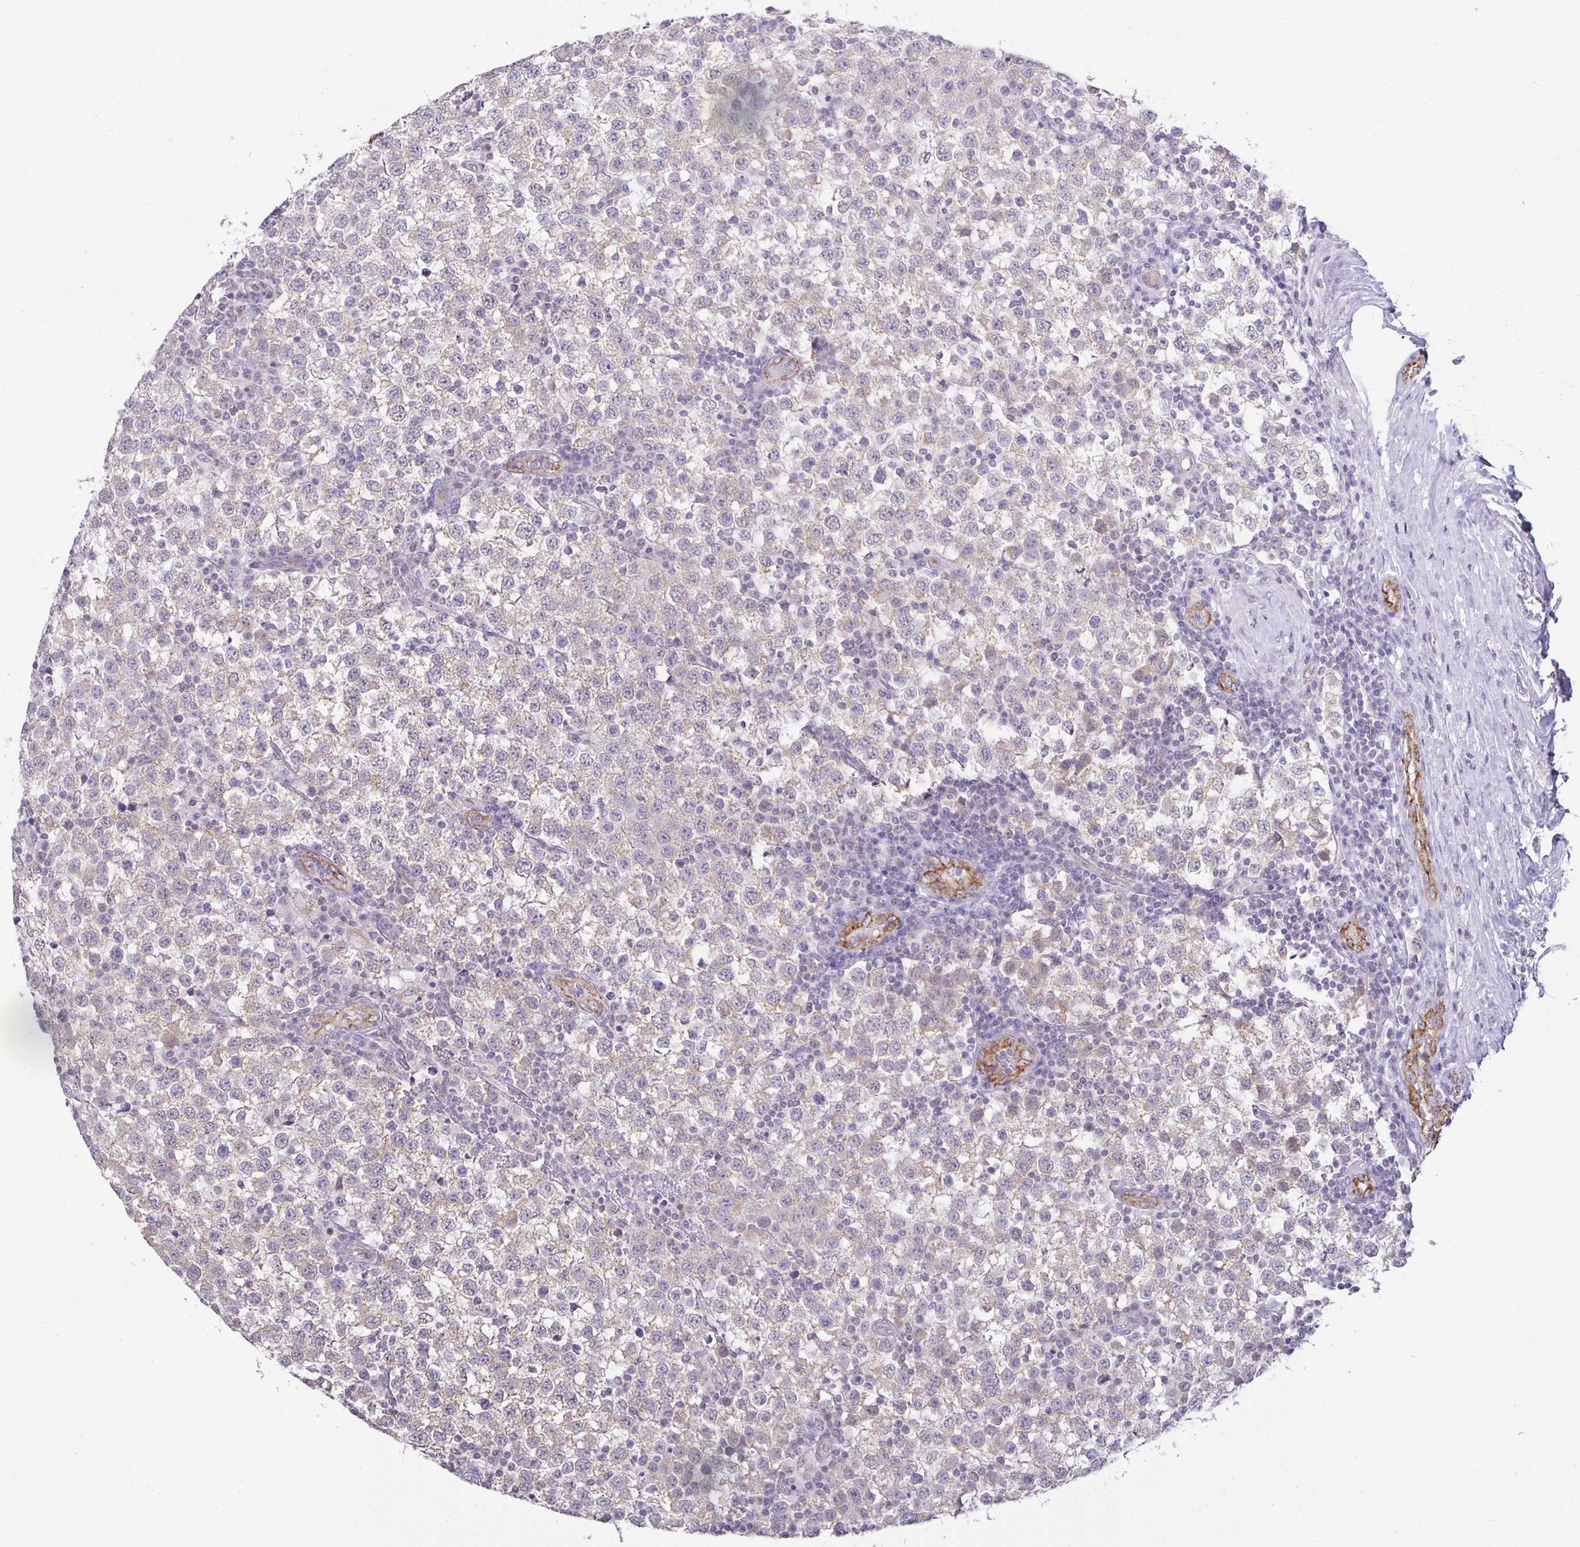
{"staining": {"intensity": "weak", "quantity": "<25%", "location": "cytoplasmic/membranous"}, "tissue": "testis cancer", "cell_type": "Tumor cells", "image_type": "cancer", "snomed": [{"axis": "morphology", "description": "Seminoma, NOS"}, {"axis": "topography", "description": "Testis"}], "caption": "Tumor cells show no significant positivity in testis seminoma.", "gene": "PLCD4", "patient": {"sex": "male", "age": 34}}